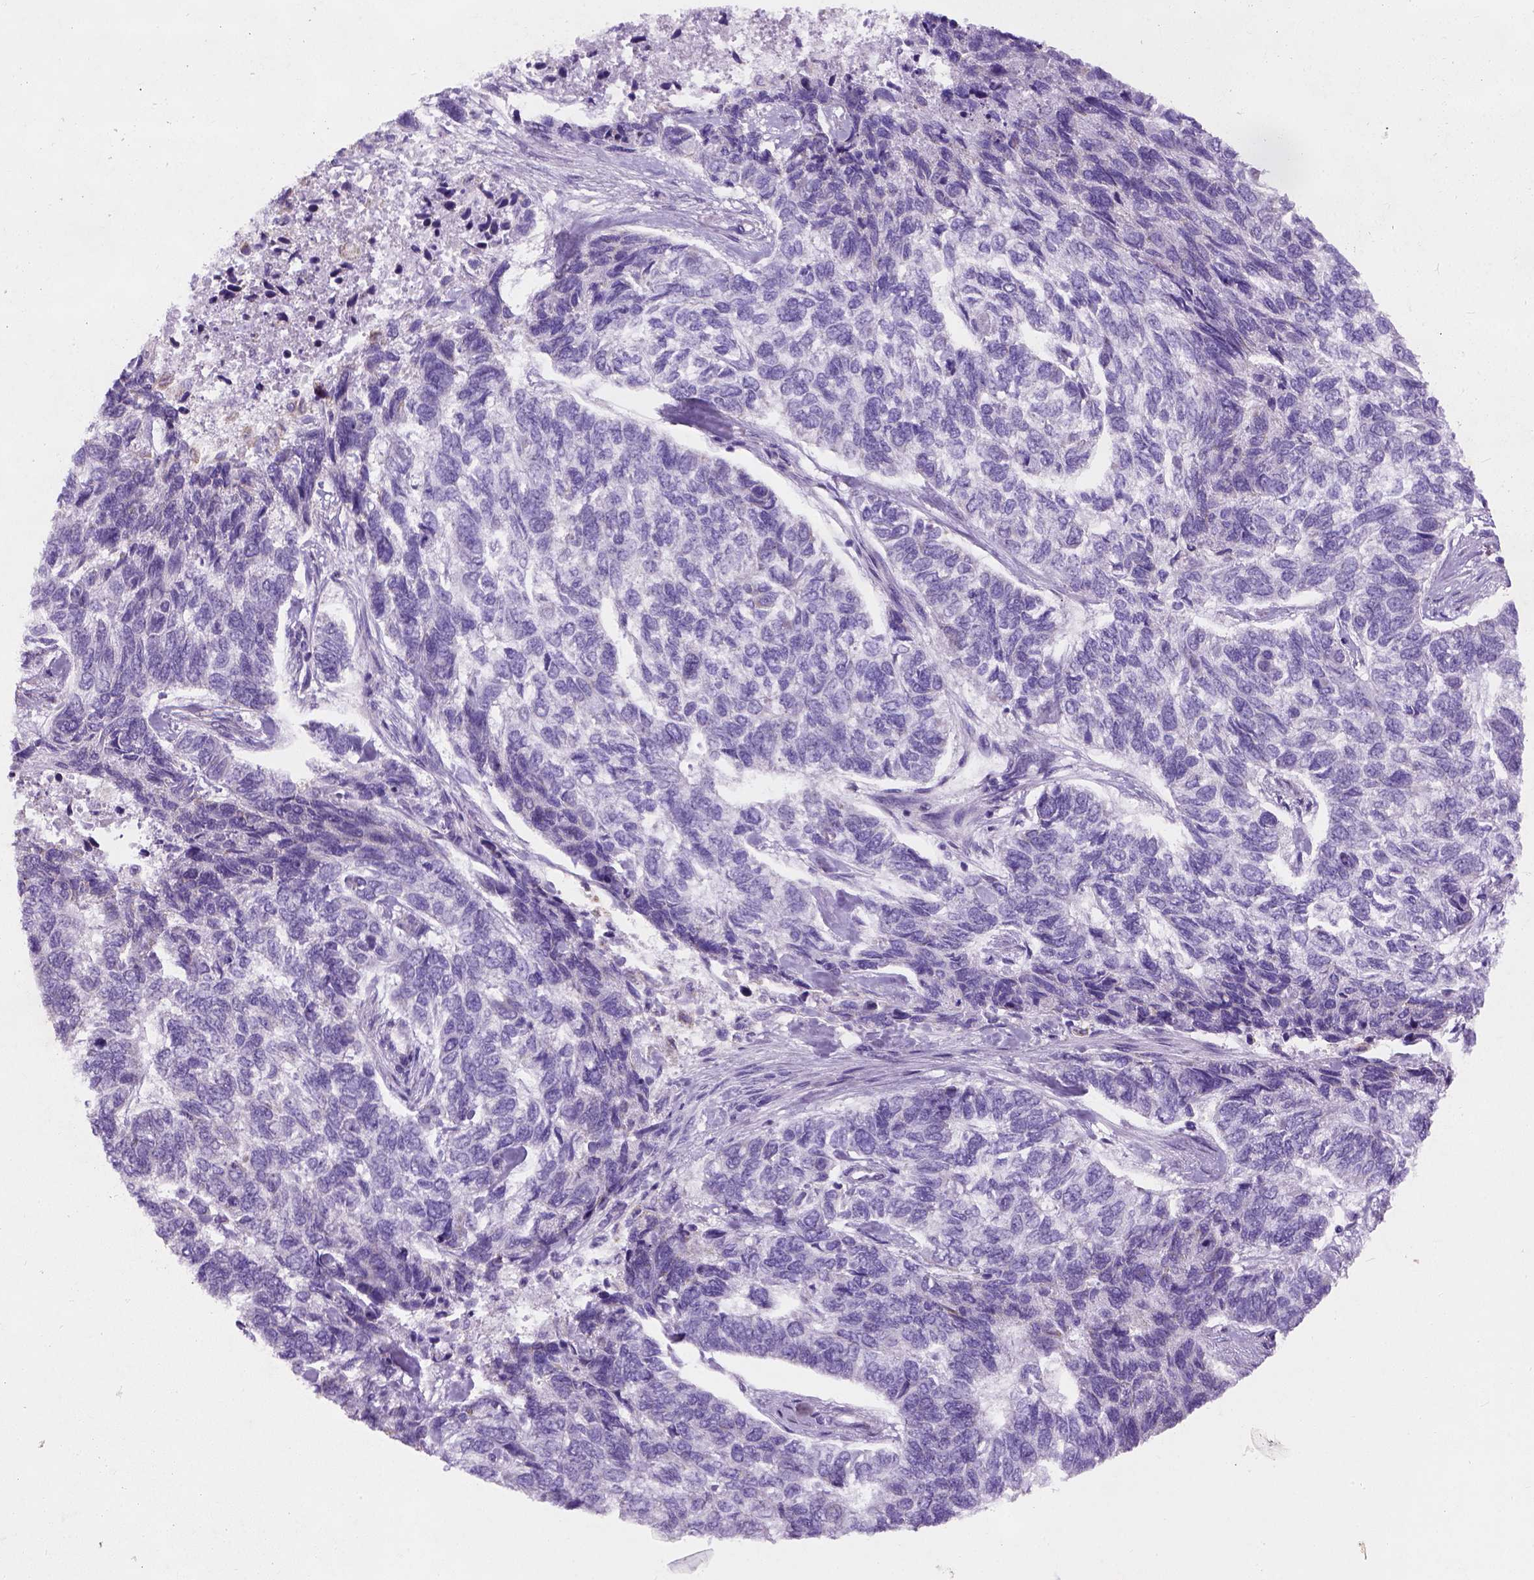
{"staining": {"intensity": "negative", "quantity": "none", "location": "none"}, "tissue": "skin cancer", "cell_type": "Tumor cells", "image_type": "cancer", "snomed": [{"axis": "morphology", "description": "Basal cell carcinoma"}, {"axis": "topography", "description": "Skin"}], "caption": "Protein analysis of basal cell carcinoma (skin) displays no significant expression in tumor cells.", "gene": "CHODL", "patient": {"sex": "female", "age": 65}}